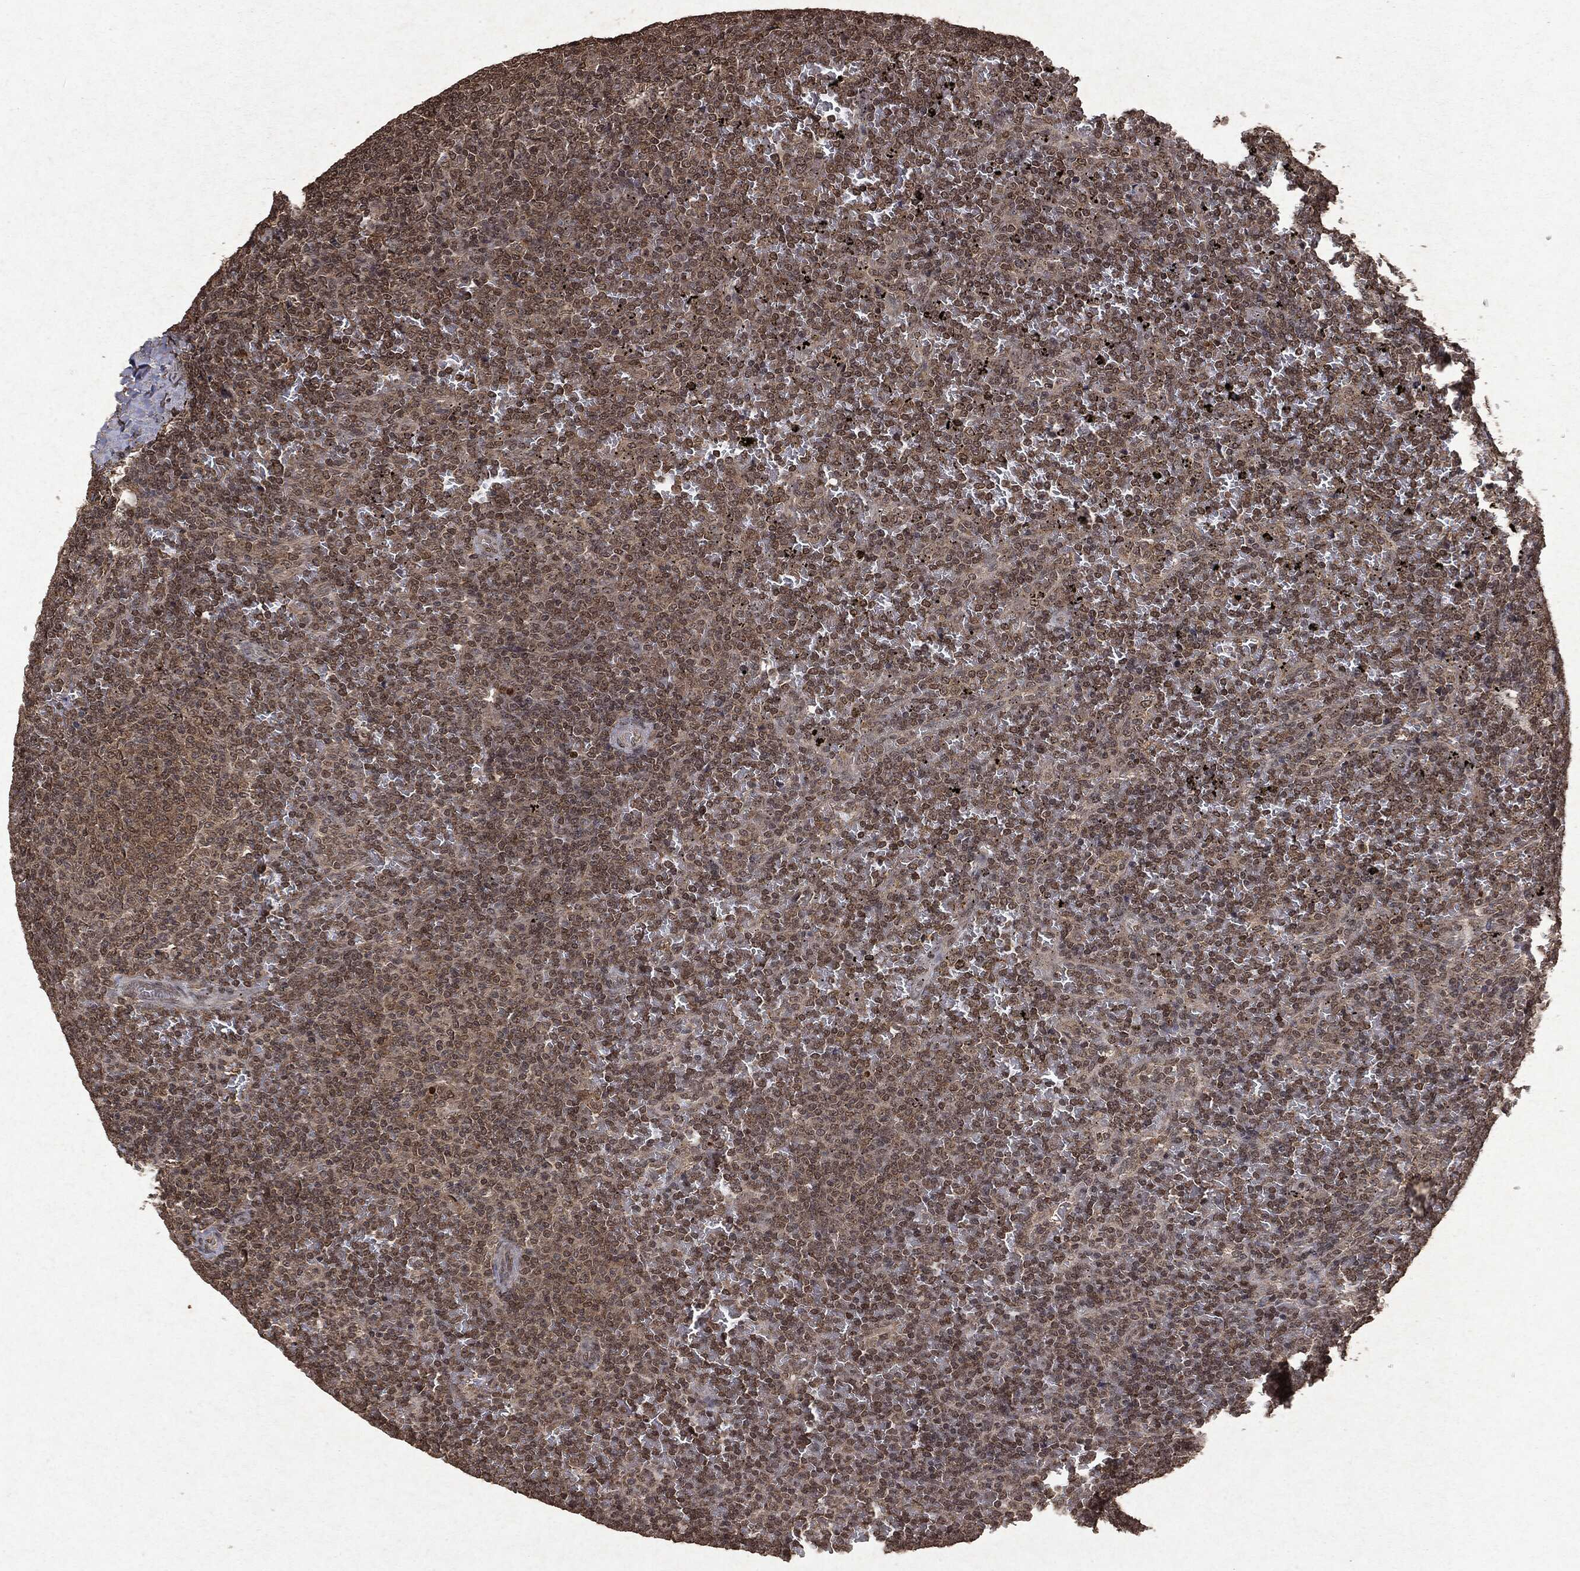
{"staining": {"intensity": "weak", "quantity": ">75%", "location": "cytoplasmic/membranous"}, "tissue": "lymphoma", "cell_type": "Tumor cells", "image_type": "cancer", "snomed": [{"axis": "morphology", "description": "Malignant lymphoma, non-Hodgkin's type, Low grade"}, {"axis": "topography", "description": "Spleen"}], "caption": "DAB (3,3'-diaminobenzidine) immunohistochemical staining of human lymphoma reveals weak cytoplasmic/membranous protein staining in approximately >75% of tumor cells. (IHC, brightfield microscopy, high magnification).", "gene": "PEBP1", "patient": {"sex": "female", "age": 77}}